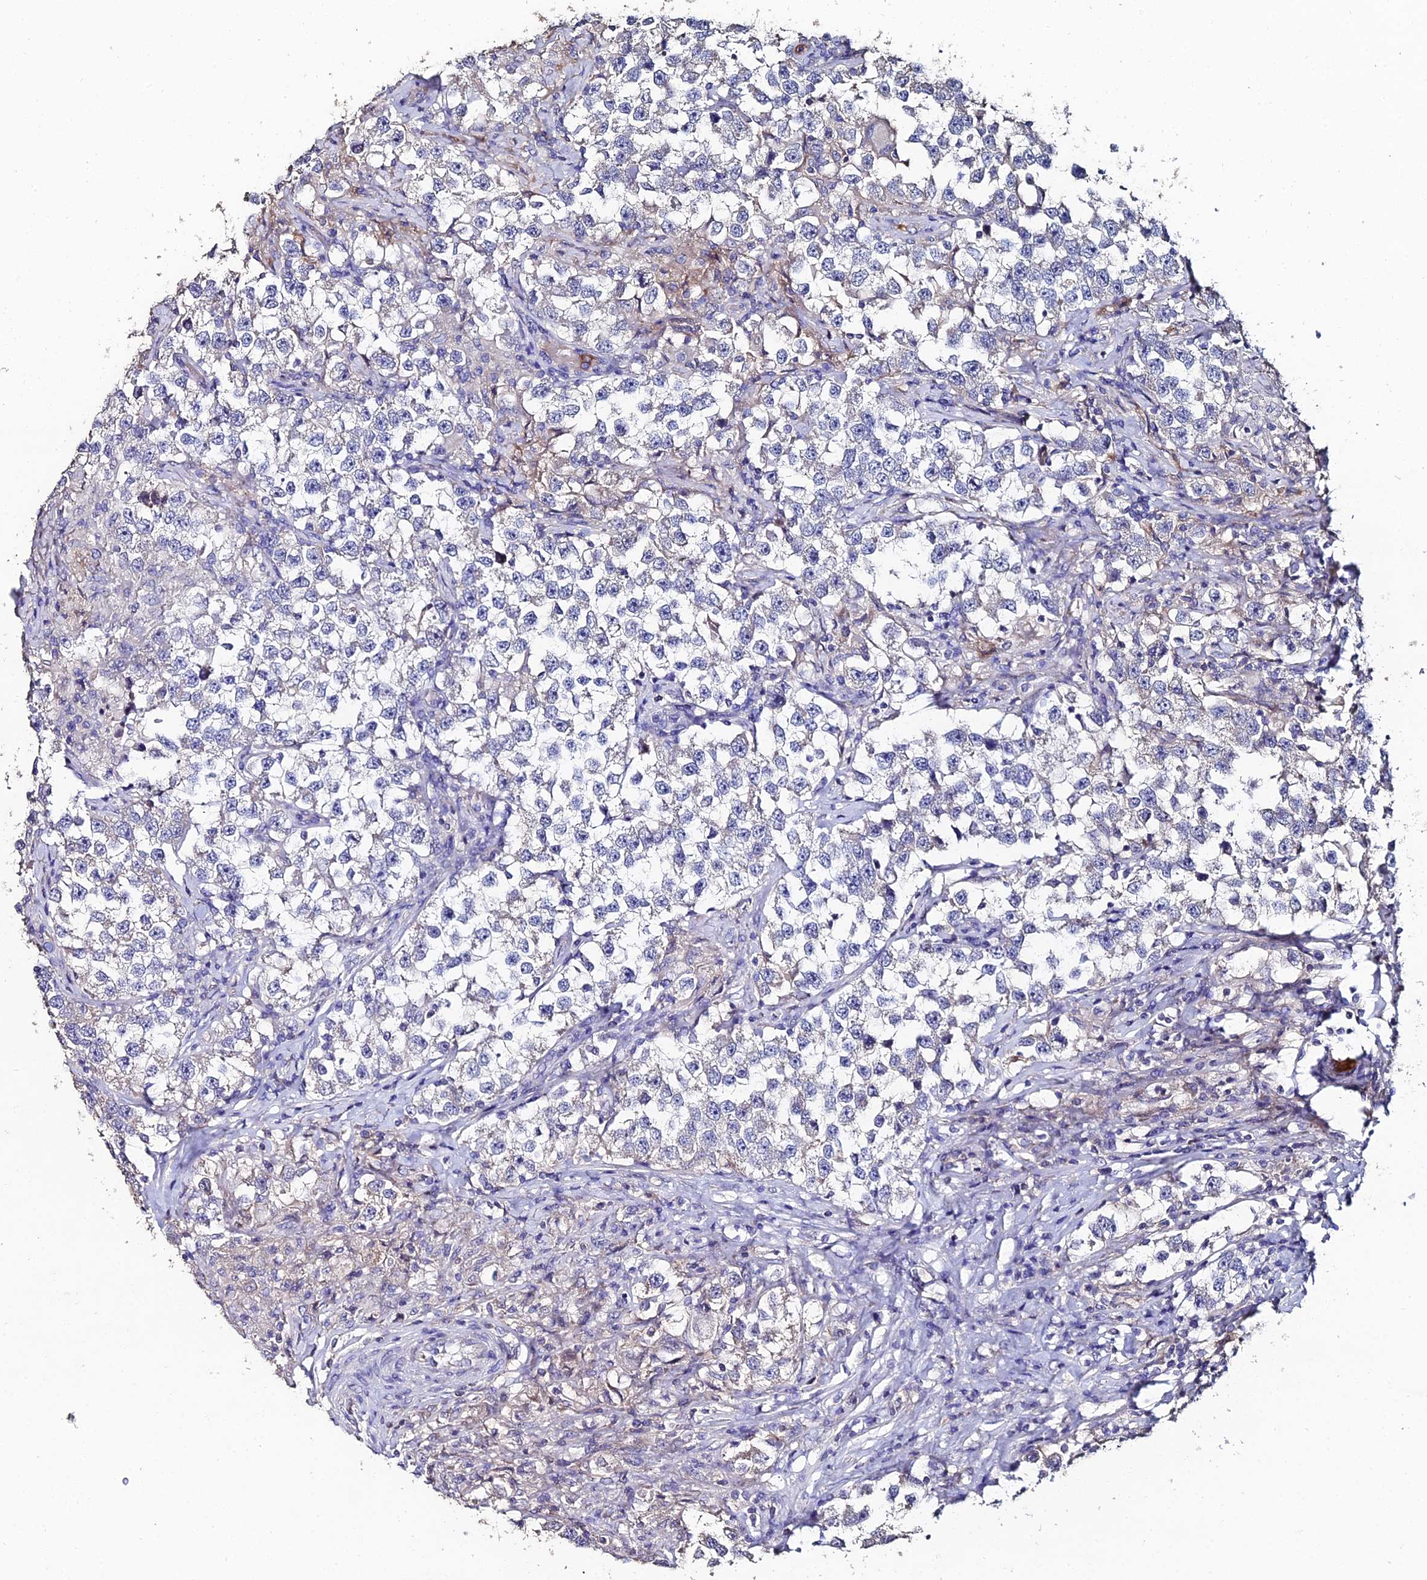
{"staining": {"intensity": "negative", "quantity": "none", "location": "none"}, "tissue": "testis cancer", "cell_type": "Tumor cells", "image_type": "cancer", "snomed": [{"axis": "morphology", "description": "Seminoma, NOS"}, {"axis": "topography", "description": "Testis"}], "caption": "Tumor cells are negative for protein expression in human testis cancer (seminoma).", "gene": "ESRRG", "patient": {"sex": "male", "age": 46}}